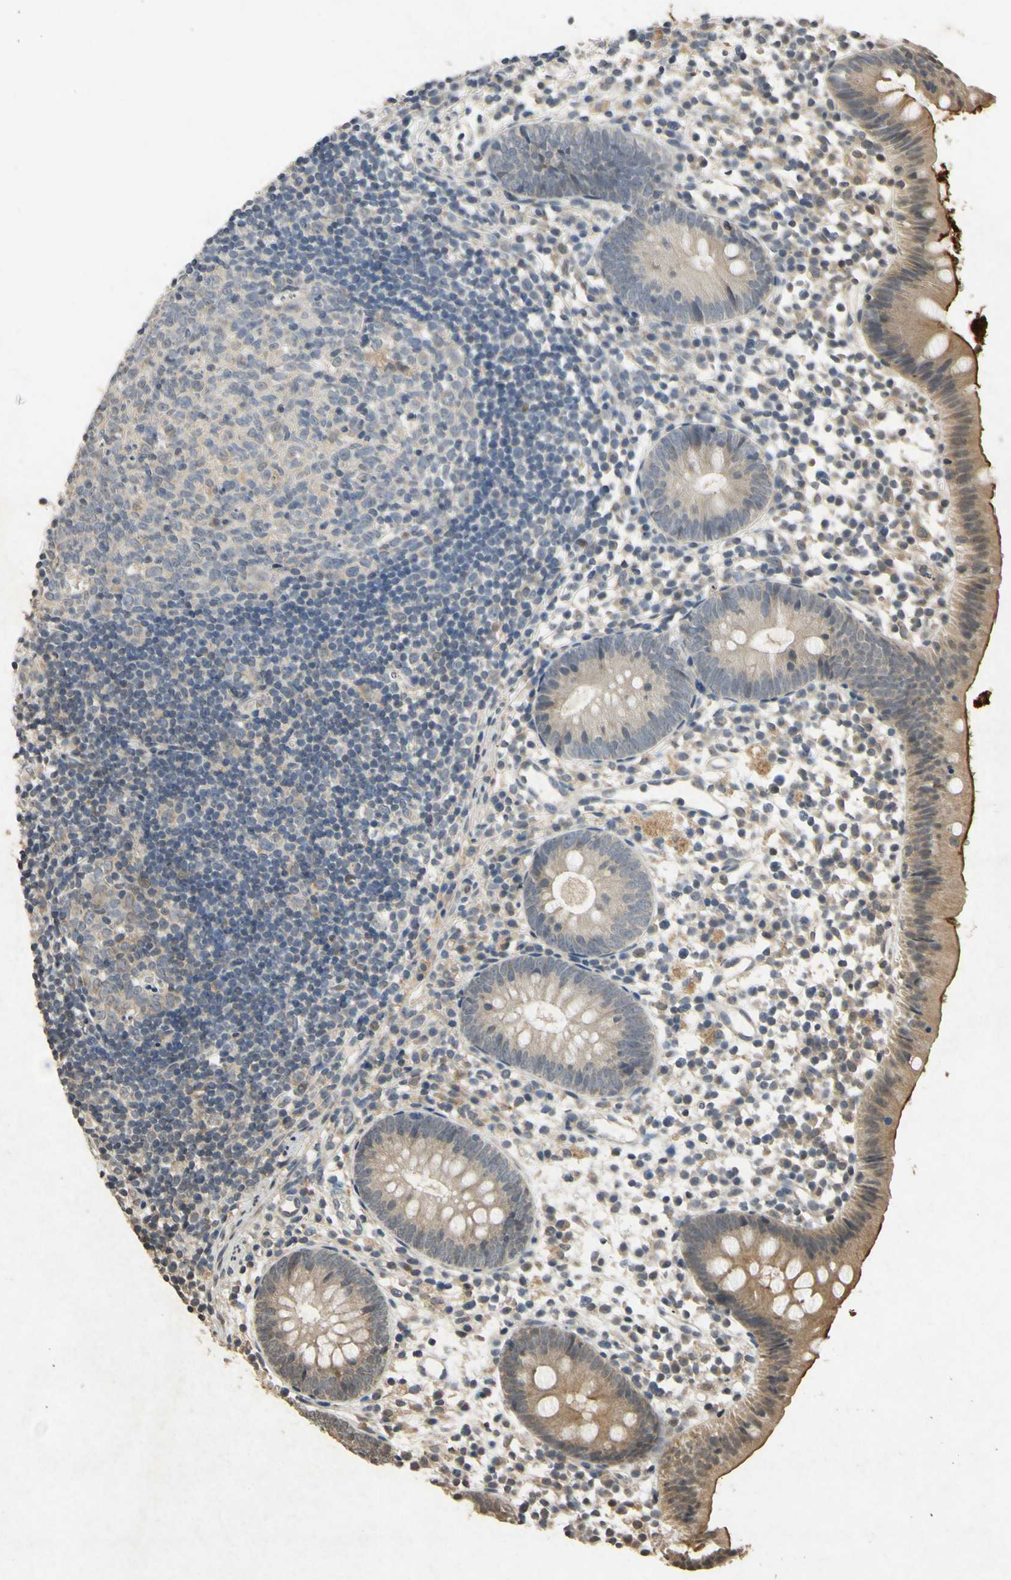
{"staining": {"intensity": "moderate", "quantity": ">75%", "location": "cytoplasmic/membranous"}, "tissue": "appendix", "cell_type": "Glandular cells", "image_type": "normal", "snomed": [{"axis": "morphology", "description": "Normal tissue, NOS"}, {"axis": "topography", "description": "Appendix"}], "caption": "Appendix stained with immunohistochemistry (IHC) exhibits moderate cytoplasmic/membranous staining in about >75% of glandular cells. Ihc stains the protein of interest in brown and the nuclei are stained blue.", "gene": "ATP6V1H", "patient": {"sex": "female", "age": 20}}